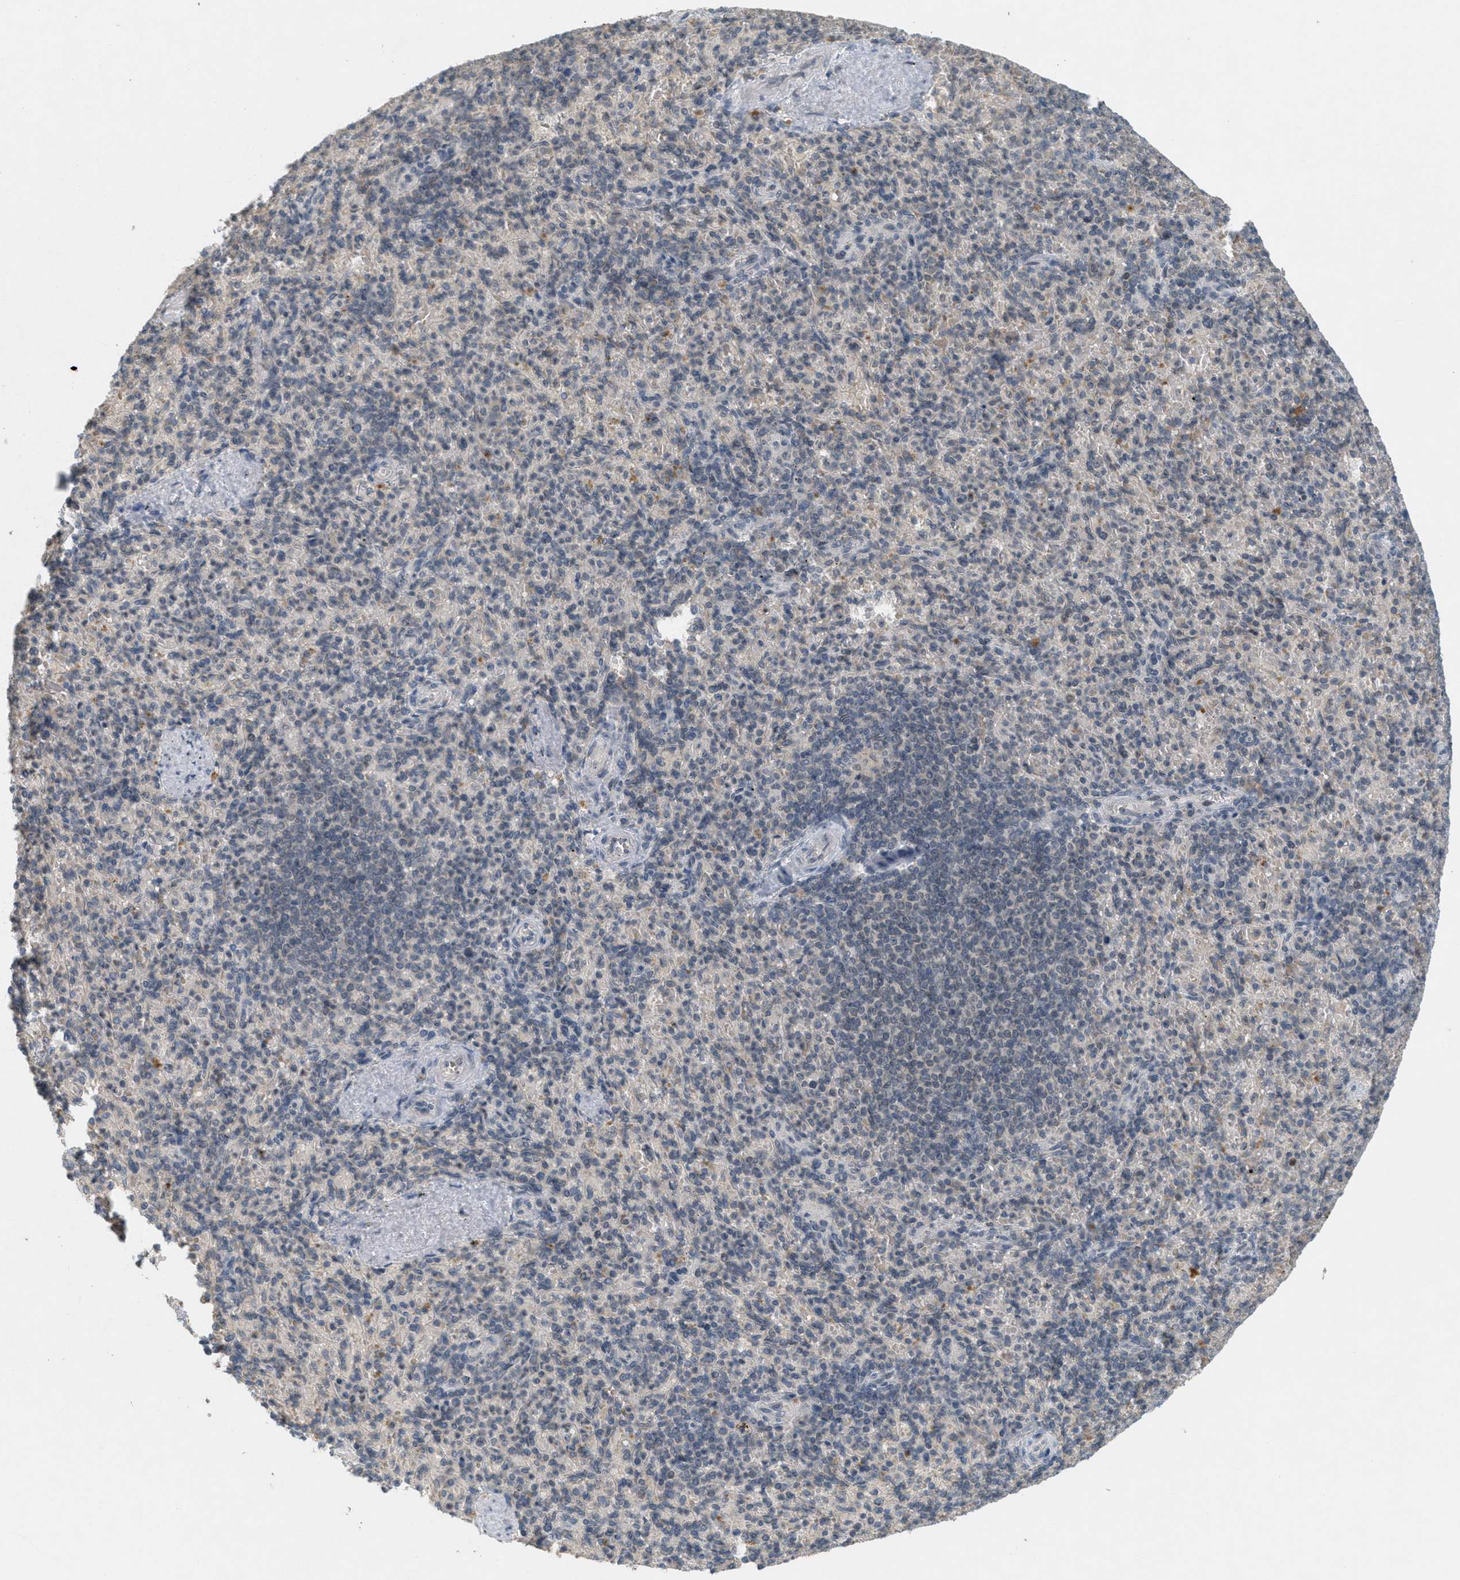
{"staining": {"intensity": "weak", "quantity": "25%-75%", "location": "cytoplasmic/membranous,nuclear"}, "tissue": "spleen", "cell_type": "Cells in red pulp", "image_type": "normal", "snomed": [{"axis": "morphology", "description": "Normal tissue, NOS"}, {"axis": "topography", "description": "Spleen"}], "caption": "Cells in red pulp display weak cytoplasmic/membranous,nuclear expression in about 25%-75% of cells in unremarkable spleen.", "gene": "ABHD6", "patient": {"sex": "female", "age": 74}}